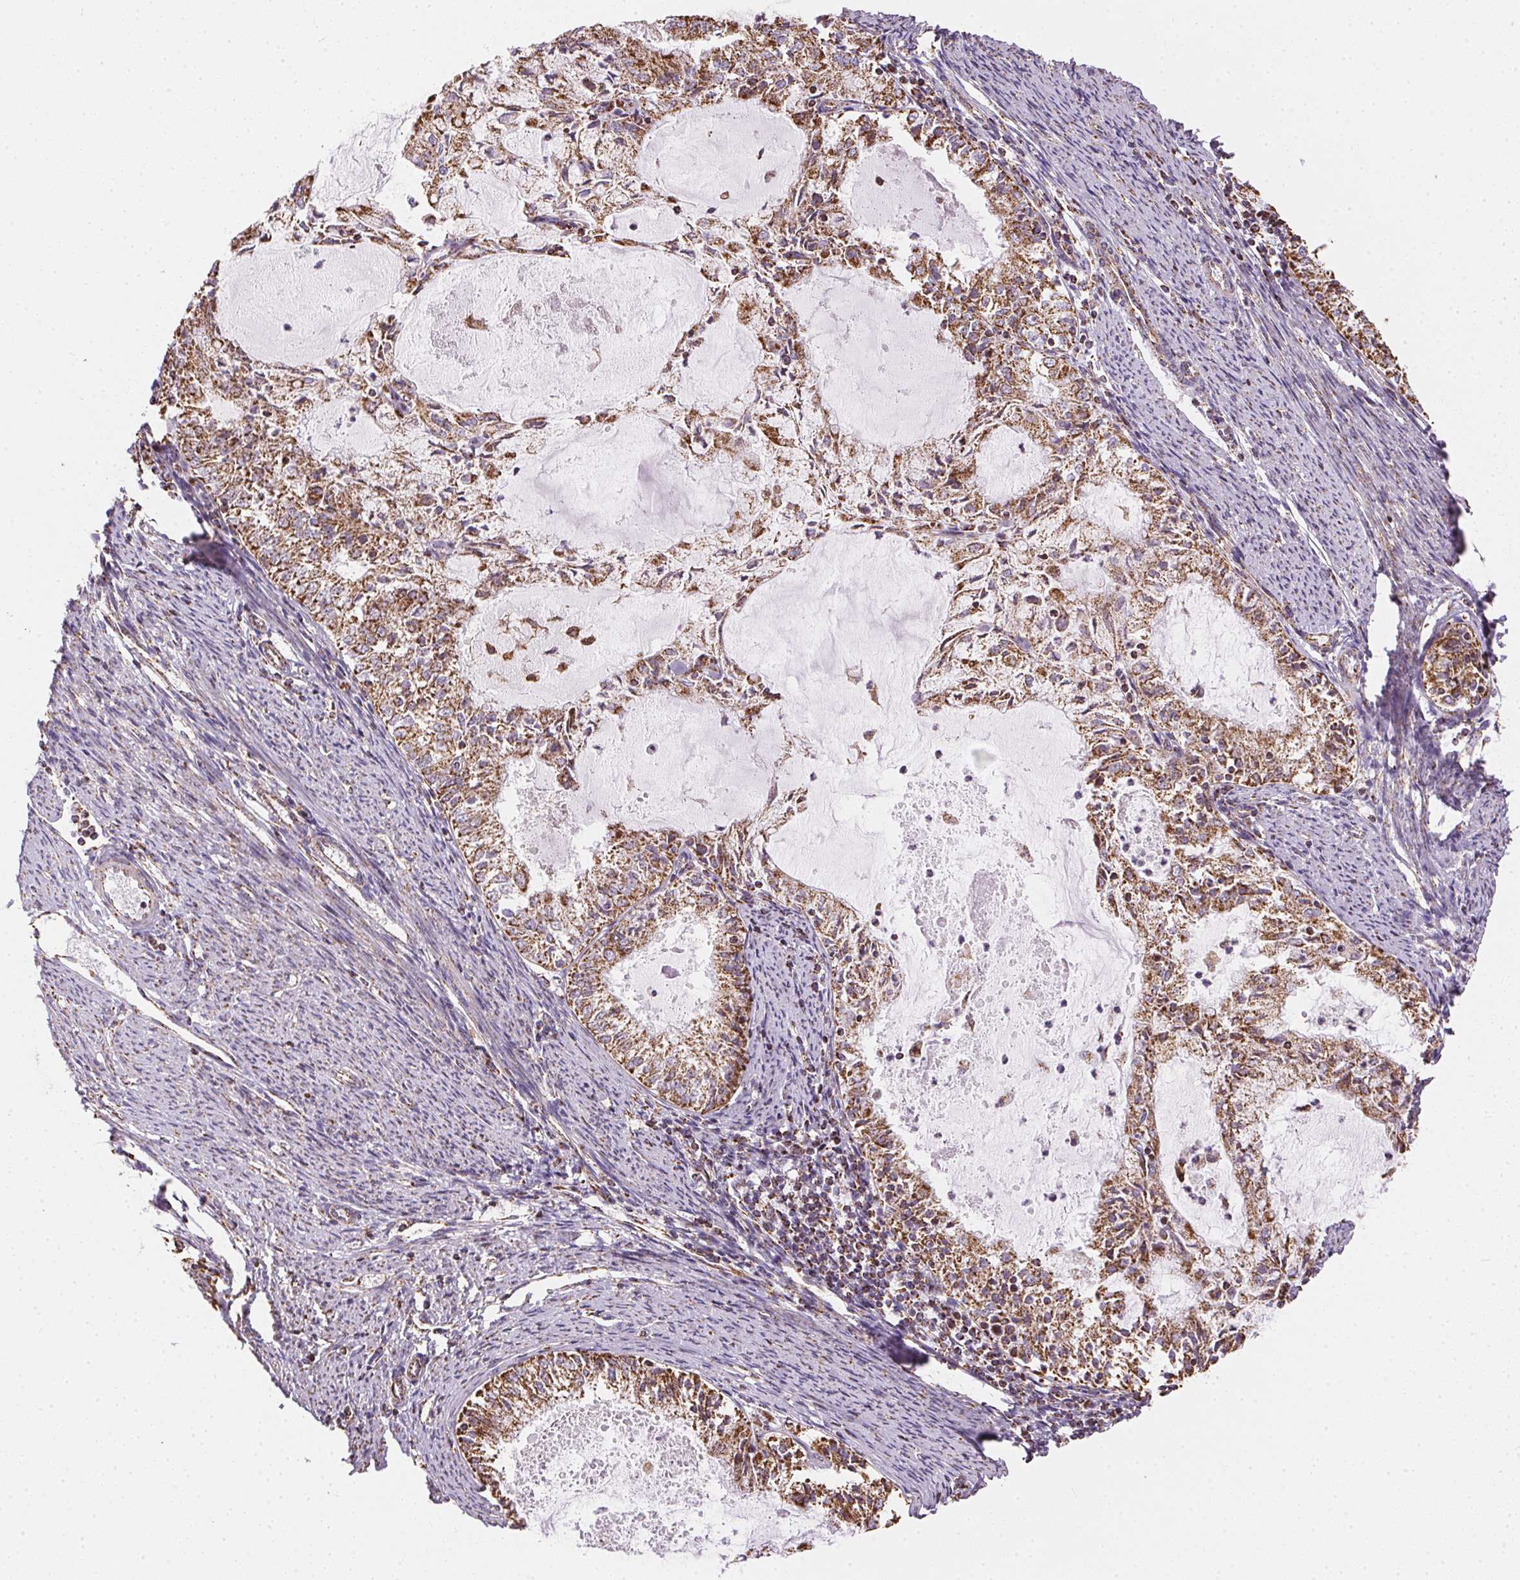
{"staining": {"intensity": "strong", "quantity": ">75%", "location": "cytoplasmic/membranous"}, "tissue": "endometrial cancer", "cell_type": "Tumor cells", "image_type": "cancer", "snomed": [{"axis": "morphology", "description": "Adenocarcinoma, NOS"}, {"axis": "topography", "description": "Endometrium"}], "caption": "Immunohistochemistry (DAB) staining of human endometrial cancer displays strong cytoplasmic/membranous protein positivity in about >75% of tumor cells.", "gene": "MAPK11", "patient": {"sex": "female", "age": 57}}